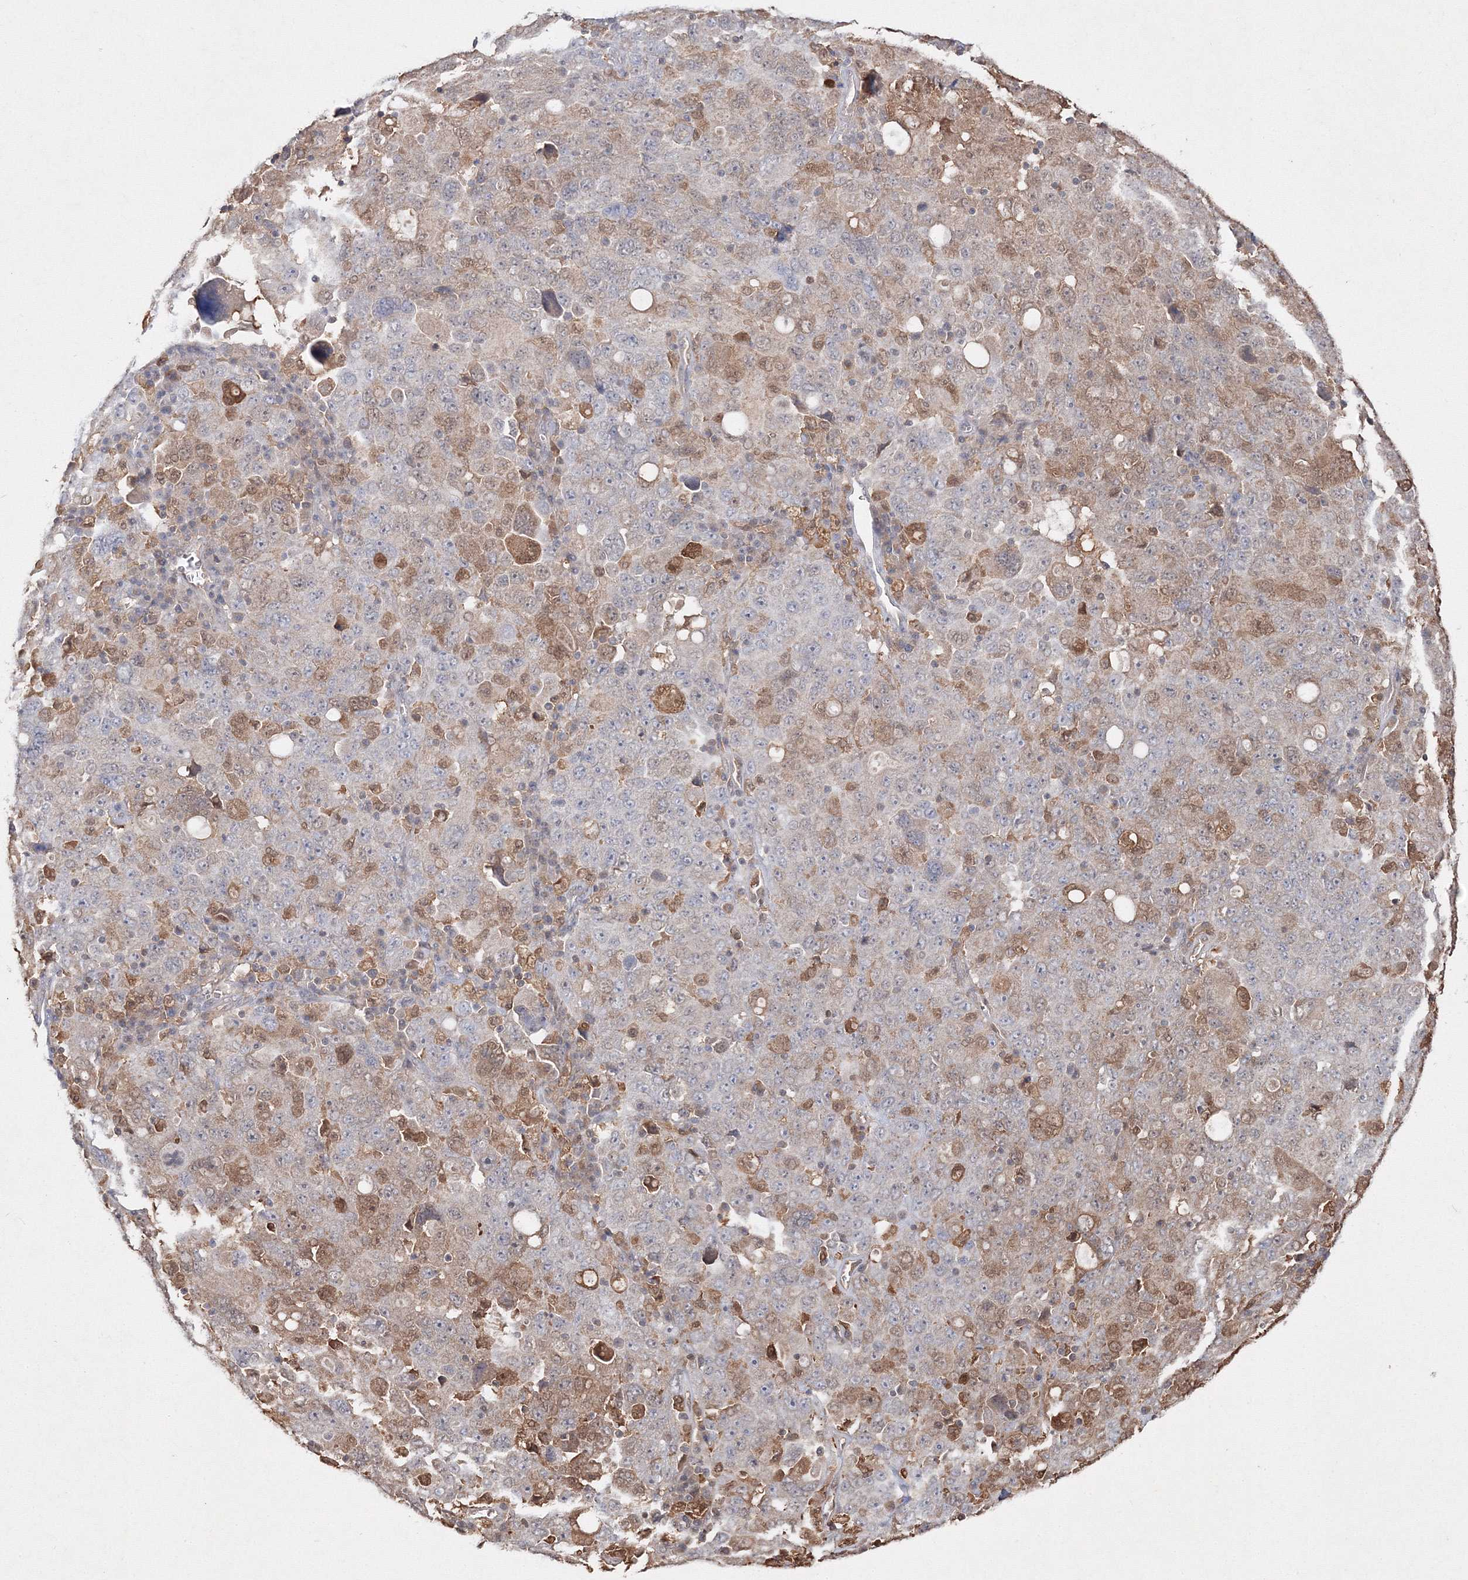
{"staining": {"intensity": "moderate", "quantity": "<25%", "location": "cytoplasmic/membranous,nuclear"}, "tissue": "ovarian cancer", "cell_type": "Tumor cells", "image_type": "cancer", "snomed": [{"axis": "morphology", "description": "Carcinoma, endometroid"}, {"axis": "topography", "description": "Ovary"}], "caption": "Protein staining of ovarian endometroid carcinoma tissue demonstrates moderate cytoplasmic/membranous and nuclear staining in approximately <25% of tumor cells.", "gene": "S100A11", "patient": {"sex": "female", "age": 62}}